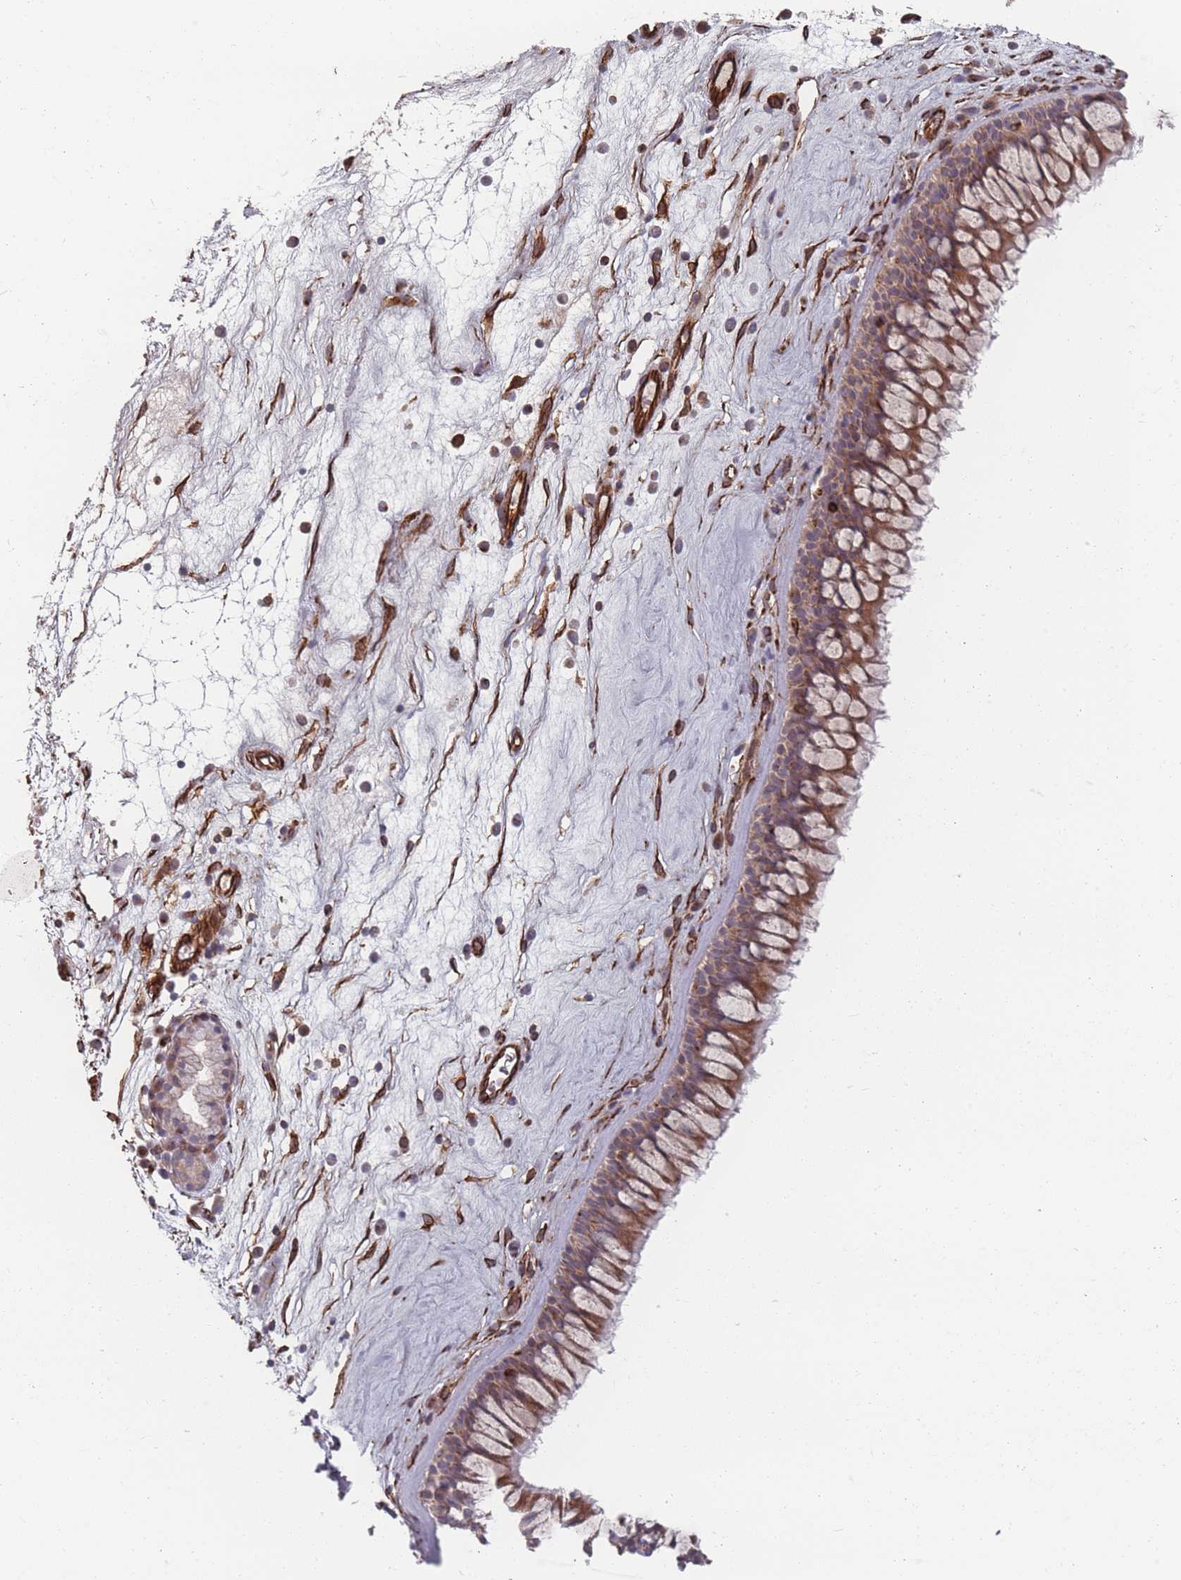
{"staining": {"intensity": "moderate", "quantity": ">75%", "location": "cytoplasmic/membranous"}, "tissue": "nasopharynx", "cell_type": "Respiratory epithelial cells", "image_type": "normal", "snomed": [{"axis": "morphology", "description": "Normal tissue, NOS"}, {"axis": "morphology", "description": "Inflammation, NOS"}, {"axis": "morphology", "description": "Malignant melanoma, Metastatic site"}, {"axis": "topography", "description": "Nasopharynx"}], "caption": "The micrograph reveals a brown stain indicating the presence of a protein in the cytoplasmic/membranous of respiratory epithelial cells in nasopharynx. The staining was performed using DAB, with brown indicating positive protein expression. Nuclei are stained blue with hematoxylin.", "gene": "EEF1AKMT2", "patient": {"sex": "male", "age": 70}}